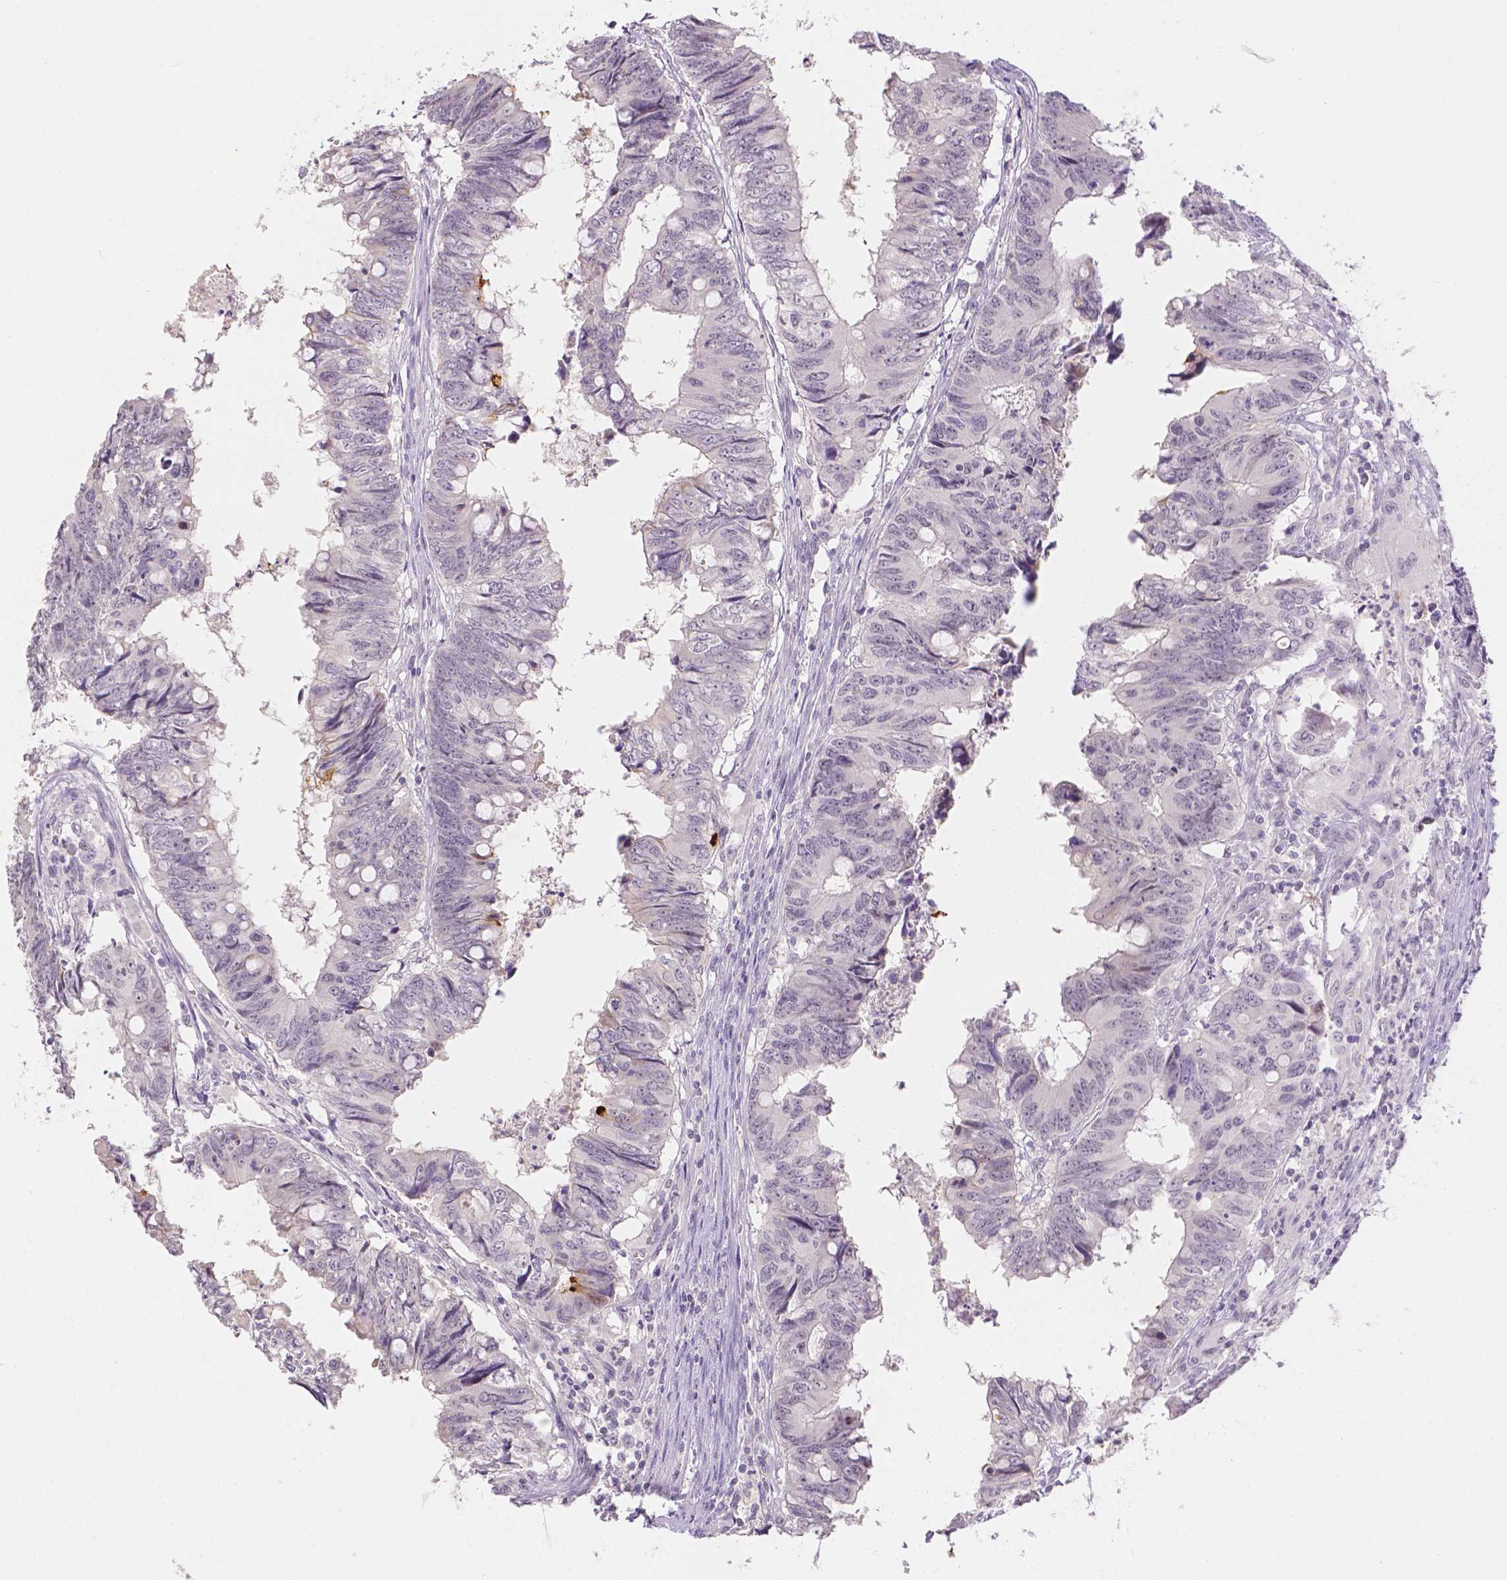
{"staining": {"intensity": "weak", "quantity": "<25%", "location": "nuclear"}, "tissue": "colorectal cancer", "cell_type": "Tumor cells", "image_type": "cancer", "snomed": [{"axis": "morphology", "description": "Adenocarcinoma, NOS"}, {"axis": "topography", "description": "Colon"}], "caption": "This is an immunohistochemistry histopathology image of colorectal adenocarcinoma. There is no positivity in tumor cells.", "gene": "ZNF280B", "patient": {"sex": "female", "age": 82}}